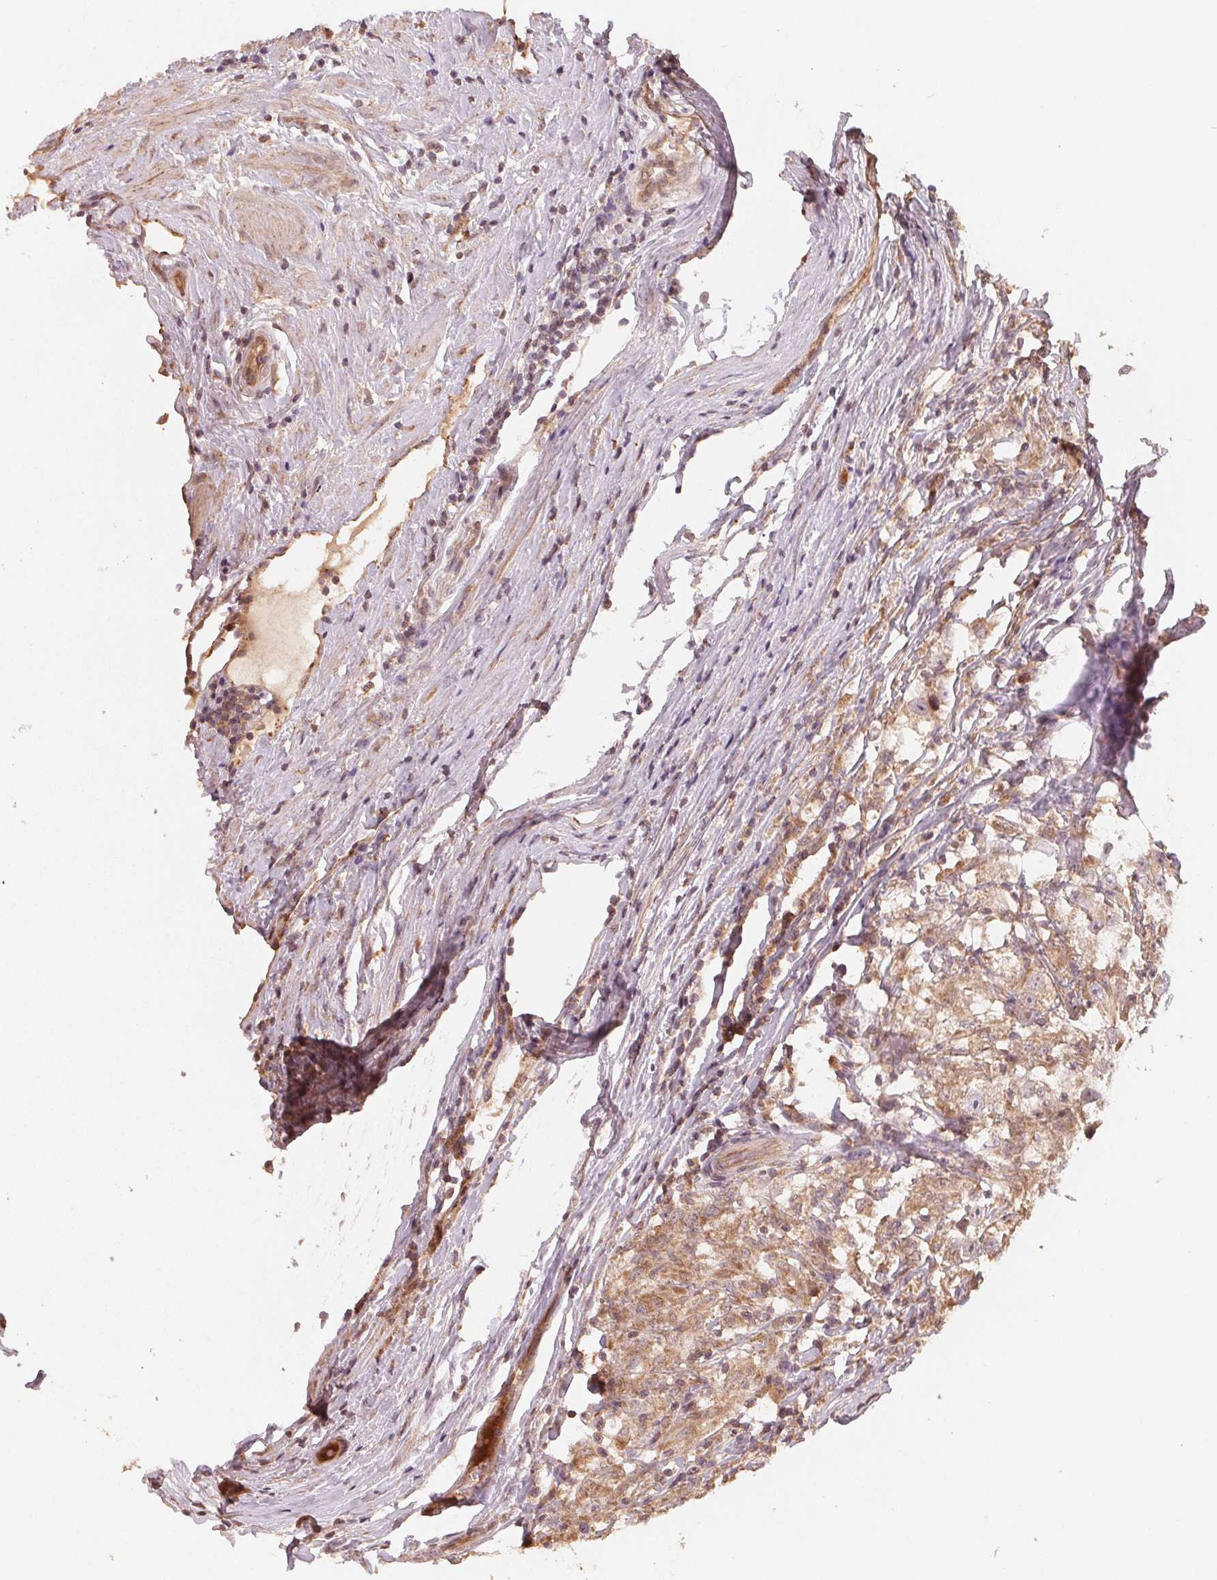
{"staining": {"intensity": "moderate", "quantity": ">75%", "location": "cytoplasmic/membranous"}, "tissue": "testis cancer", "cell_type": "Tumor cells", "image_type": "cancer", "snomed": [{"axis": "morphology", "description": "Seminoma, NOS"}, {"axis": "topography", "description": "Testis"}], "caption": "Immunohistochemical staining of human testis cancer demonstrates medium levels of moderate cytoplasmic/membranous protein positivity in about >75% of tumor cells. The protein of interest is shown in brown color, while the nuclei are stained blue.", "gene": "WBP2", "patient": {"sex": "male", "age": 46}}